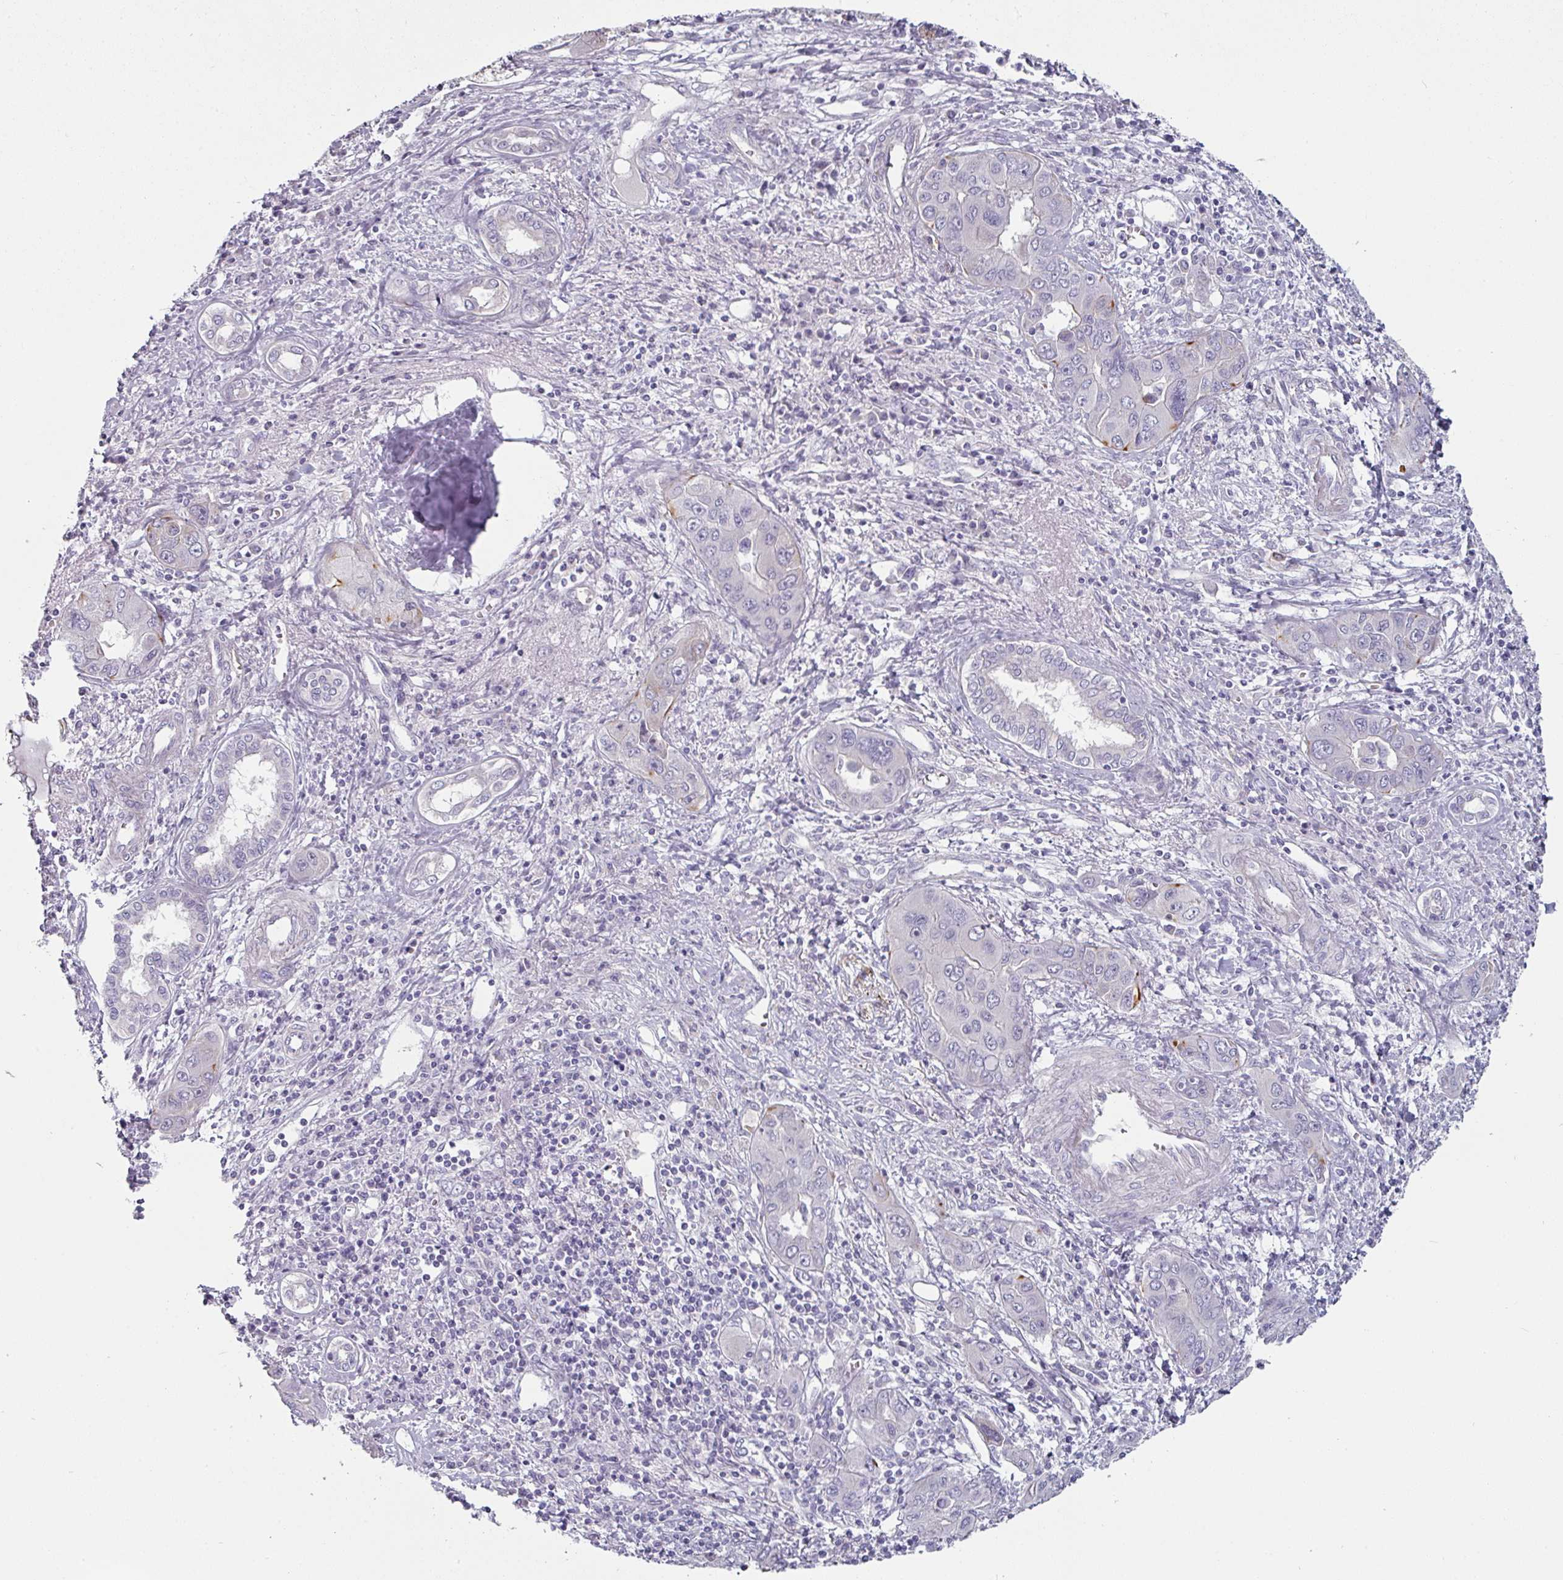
{"staining": {"intensity": "negative", "quantity": "none", "location": "none"}, "tissue": "liver cancer", "cell_type": "Tumor cells", "image_type": "cancer", "snomed": [{"axis": "morphology", "description": "Cholangiocarcinoma"}, {"axis": "topography", "description": "Liver"}], "caption": "An IHC histopathology image of liver cancer is shown. There is no staining in tumor cells of liver cancer.", "gene": "SLC17A7", "patient": {"sex": "male", "age": 67}}